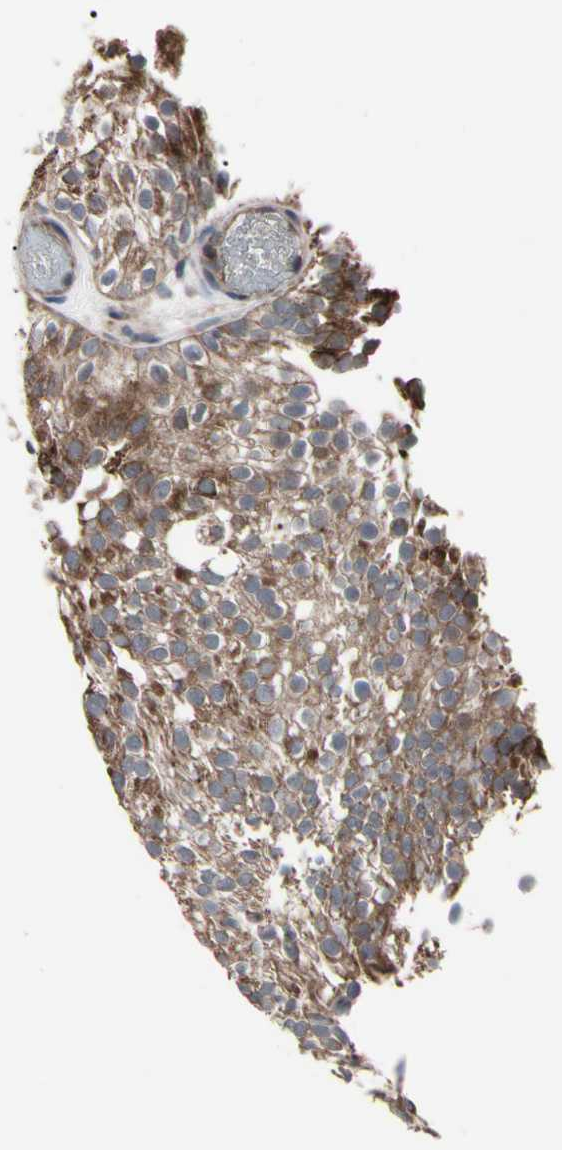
{"staining": {"intensity": "moderate", "quantity": ">75%", "location": "cytoplasmic/membranous"}, "tissue": "urothelial cancer", "cell_type": "Tumor cells", "image_type": "cancer", "snomed": [{"axis": "morphology", "description": "Urothelial carcinoma, Low grade"}, {"axis": "topography", "description": "Urinary bladder"}], "caption": "The histopathology image exhibits immunohistochemical staining of urothelial cancer. There is moderate cytoplasmic/membranous positivity is appreciated in approximately >75% of tumor cells.", "gene": "TNFRSF1A", "patient": {"sex": "male", "age": 78}}